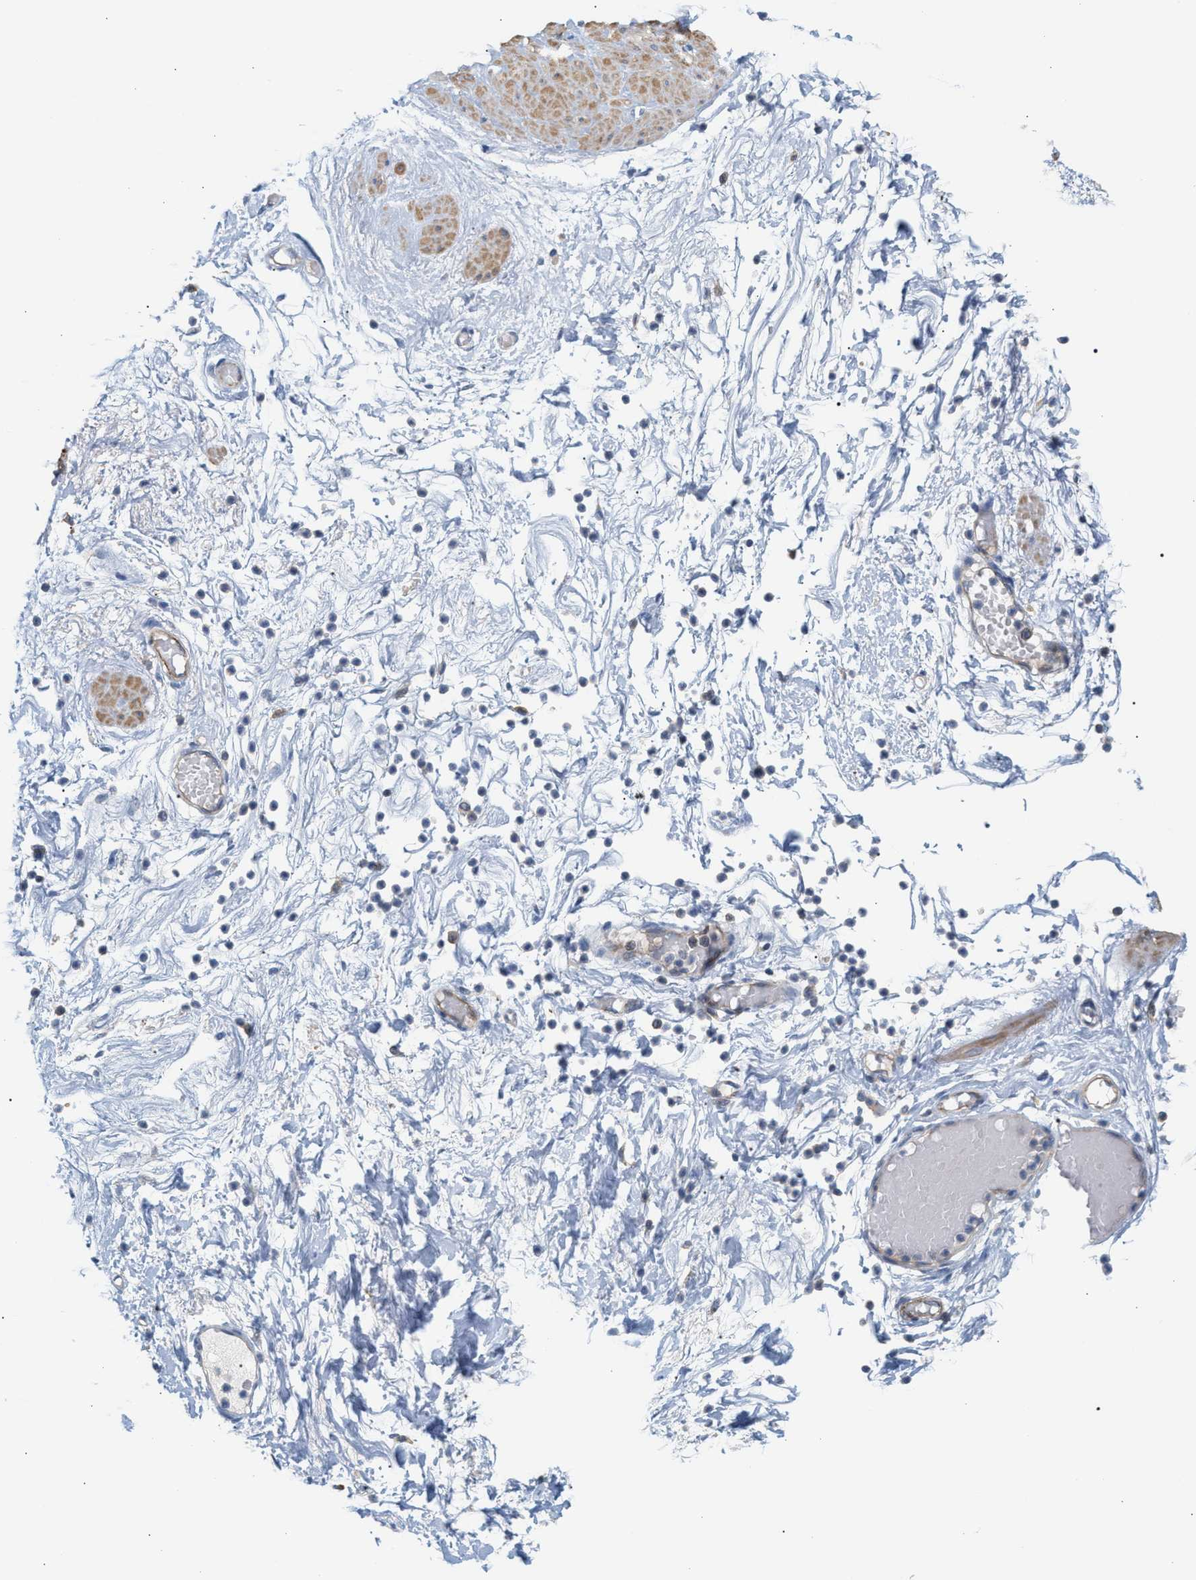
{"staining": {"intensity": "negative", "quantity": "none", "location": "none"}, "tissue": "adipose tissue", "cell_type": "Adipocytes", "image_type": "normal", "snomed": [{"axis": "morphology", "description": "Normal tissue, NOS"}, {"axis": "topography", "description": "Soft tissue"}, {"axis": "topography", "description": "Vascular tissue"}], "caption": "High power microscopy histopathology image of an IHC image of benign adipose tissue, revealing no significant staining in adipocytes.", "gene": "LRCH1", "patient": {"sex": "female", "age": 35}}